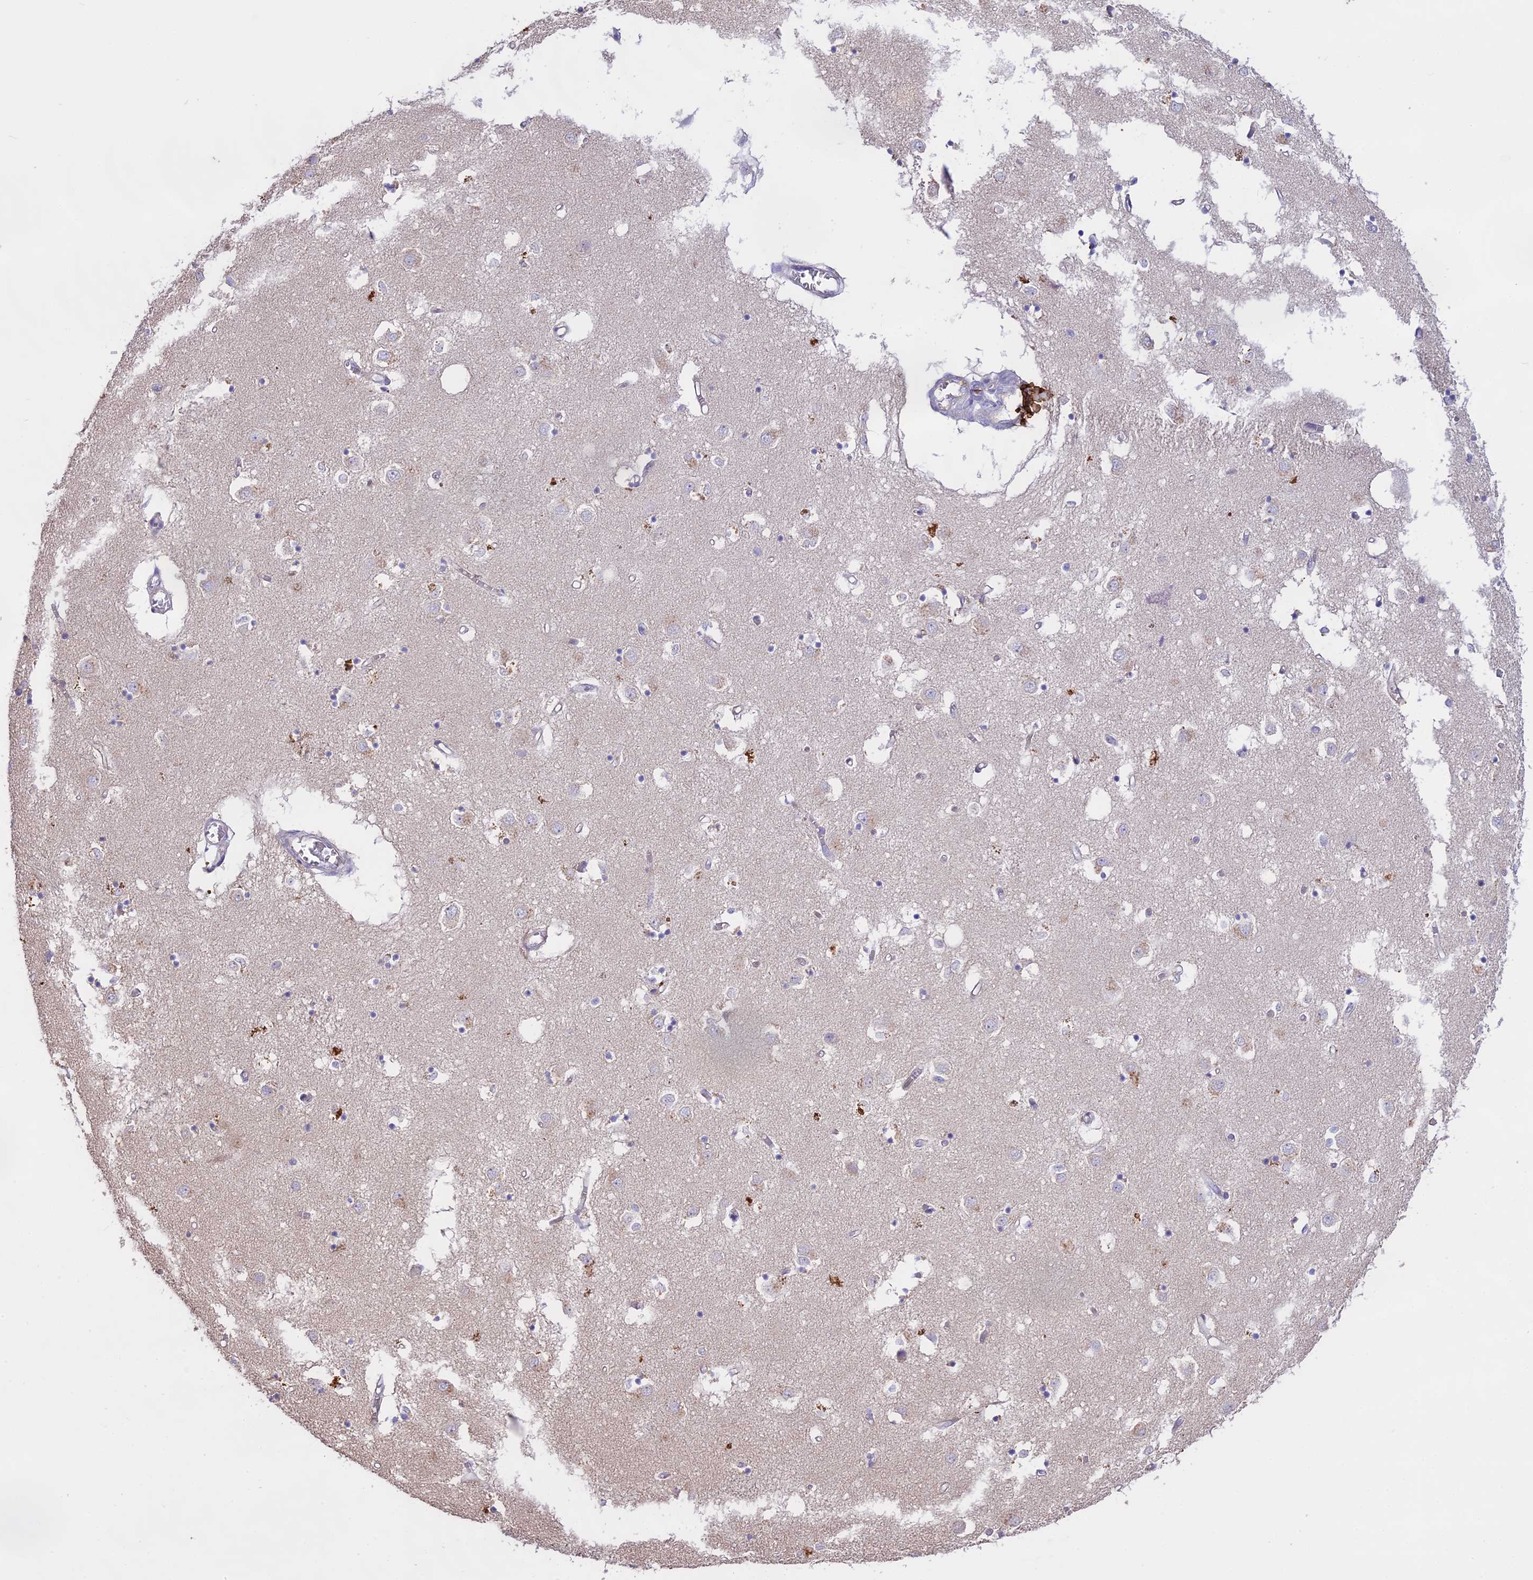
{"staining": {"intensity": "negative", "quantity": "none", "location": "none"}, "tissue": "caudate", "cell_type": "Glial cells", "image_type": "normal", "snomed": [{"axis": "morphology", "description": "Normal tissue, NOS"}, {"axis": "topography", "description": "Lateral ventricle wall"}], "caption": "Histopathology image shows no protein positivity in glial cells of unremarkable caudate.", "gene": "WFDC2", "patient": {"sex": "male", "age": 70}}